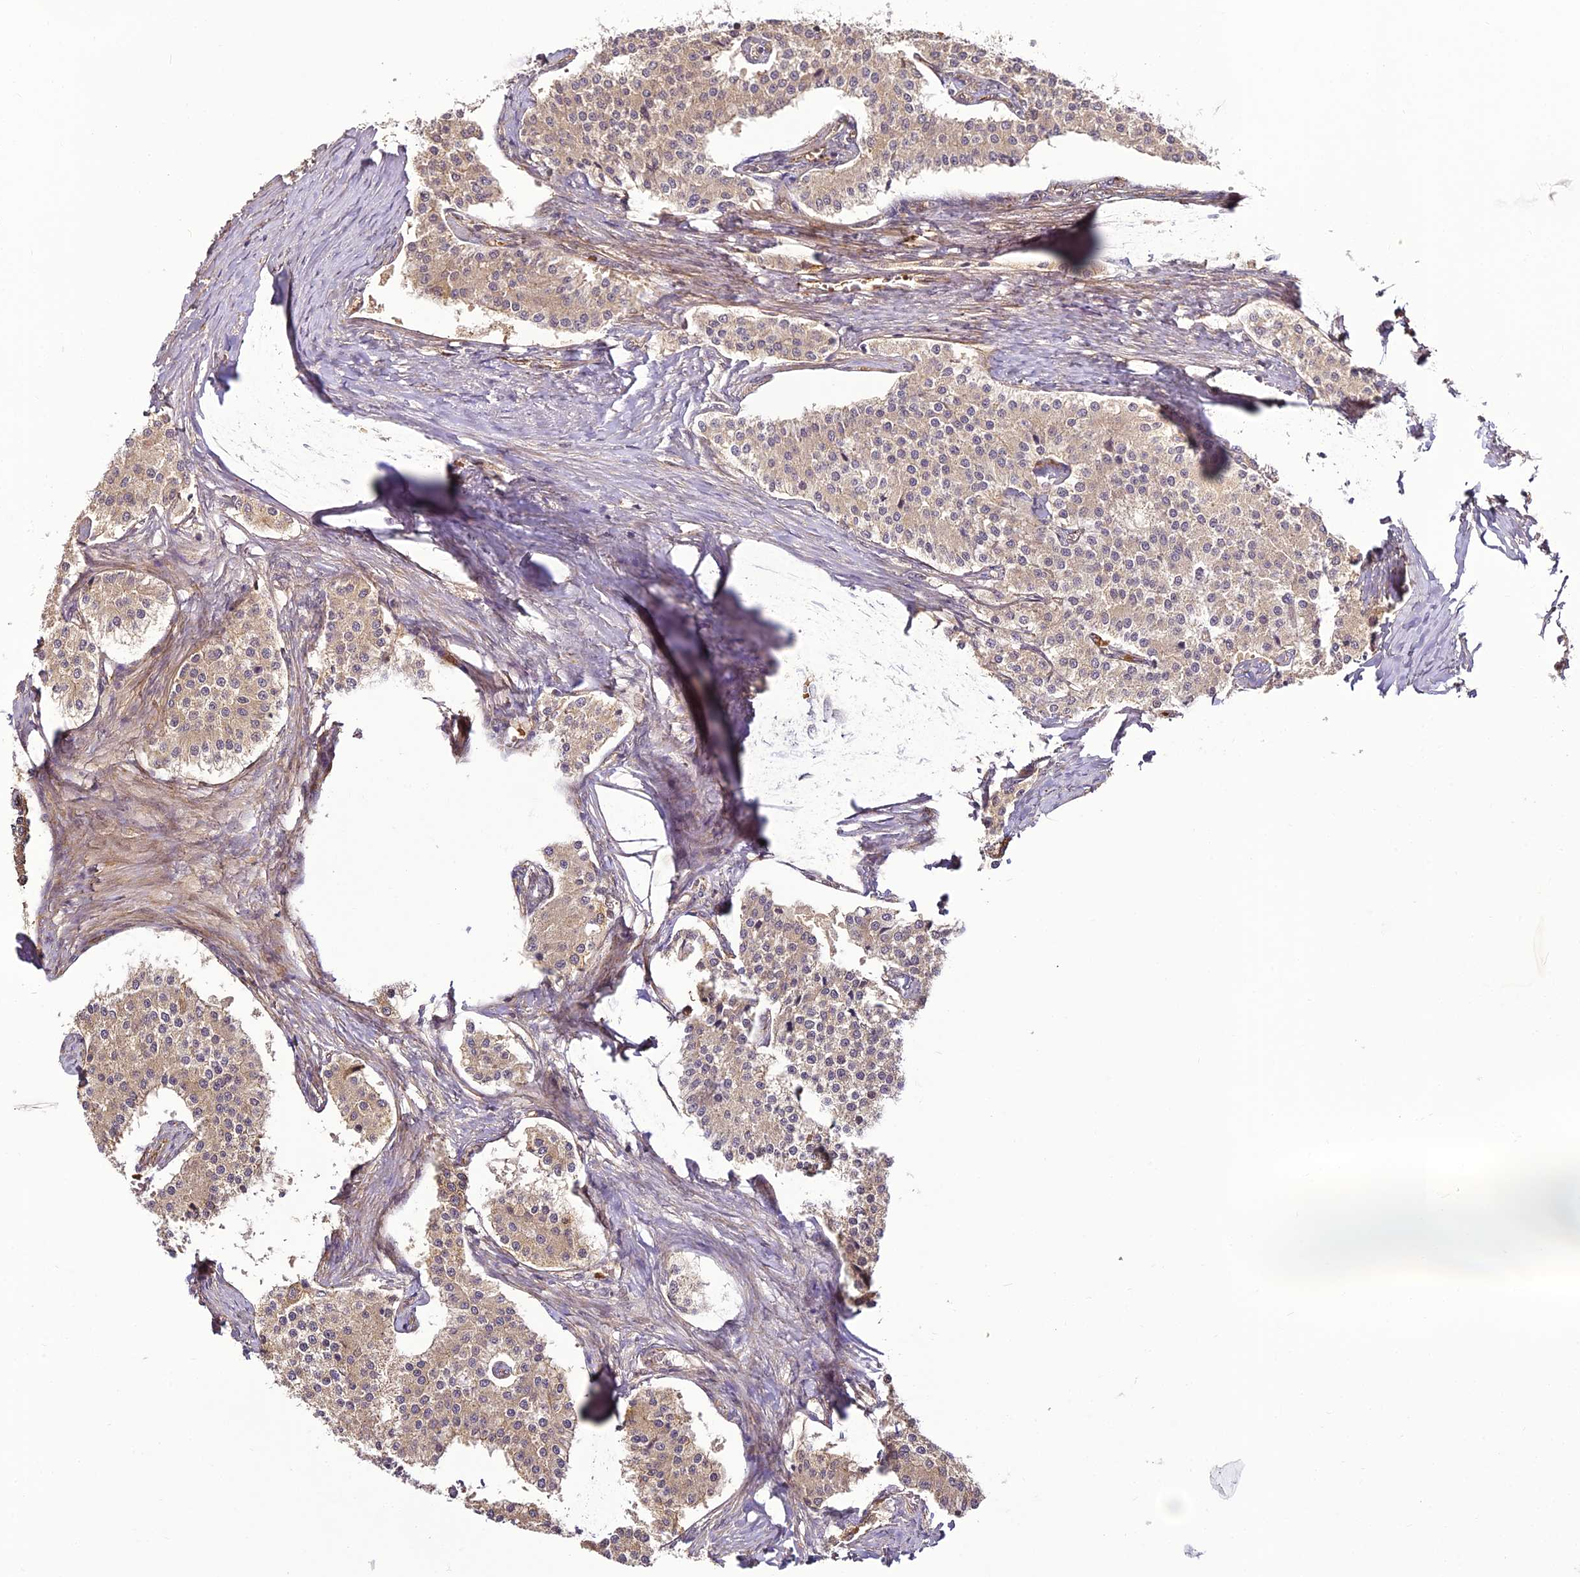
{"staining": {"intensity": "weak", "quantity": "<25%", "location": "cytoplasmic/membranous"}, "tissue": "carcinoid", "cell_type": "Tumor cells", "image_type": "cancer", "snomed": [{"axis": "morphology", "description": "Carcinoid, malignant, NOS"}, {"axis": "topography", "description": "Colon"}], "caption": "DAB (3,3'-diaminobenzidine) immunohistochemical staining of human carcinoid (malignant) displays no significant positivity in tumor cells.", "gene": "BCDIN3D", "patient": {"sex": "female", "age": 52}}